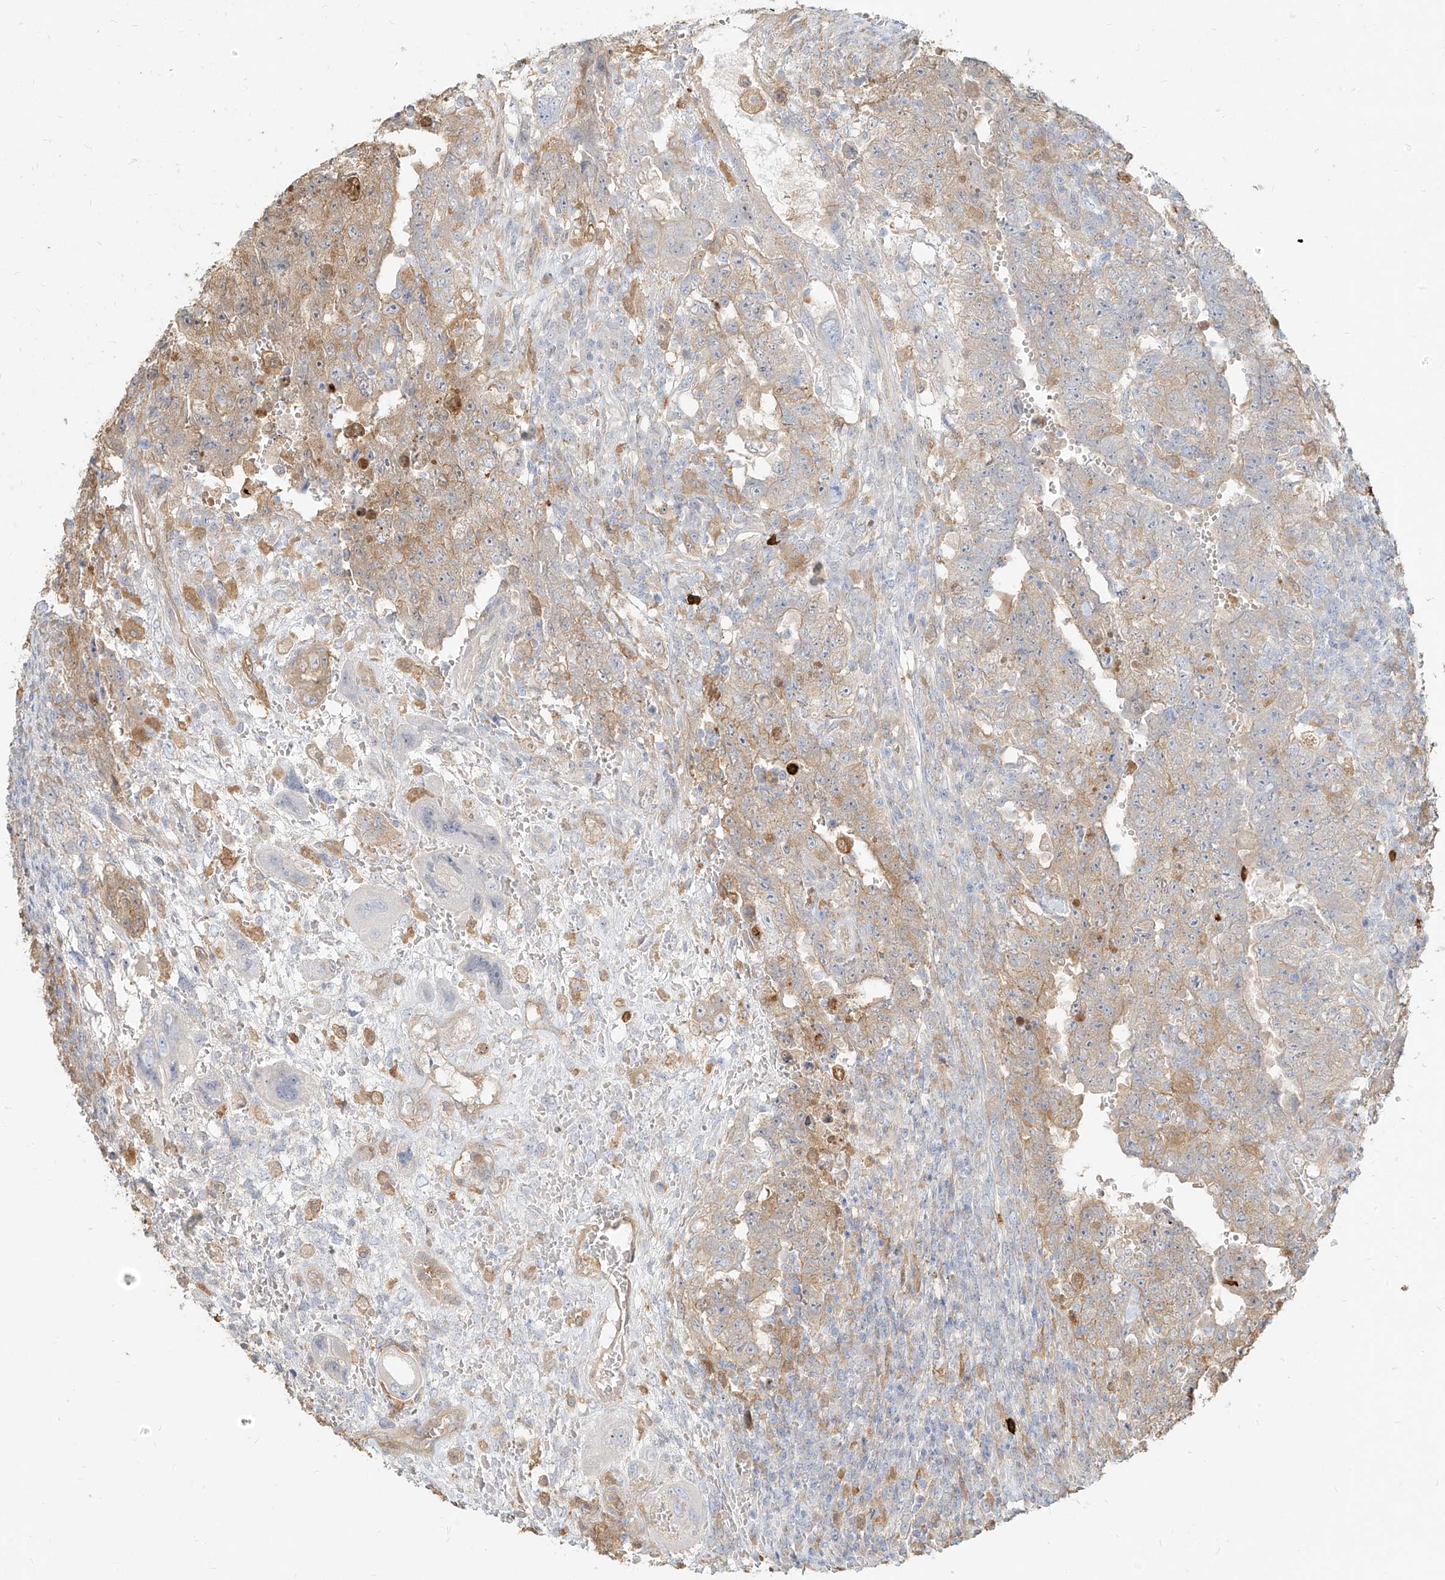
{"staining": {"intensity": "moderate", "quantity": "<25%", "location": "cytoplasmic/membranous"}, "tissue": "testis cancer", "cell_type": "Tumor cells", "image_type": "cancer", "snomed": [{"axis": "morphology", "description": "Carcinoma, Embryonal, NOS"}, {"axis": "topography", "description": "Testis"}], "caption": "DAB (3,3'-diaminobenzidine) immunohistochemical staining of human testis cancer (embryonal carcinoma) shows moderate cytoplasmic/membranous protein staining in about <25% of tumor cells.", "gene": "PGD", "patient": {"sex": "male", "age": 26}}